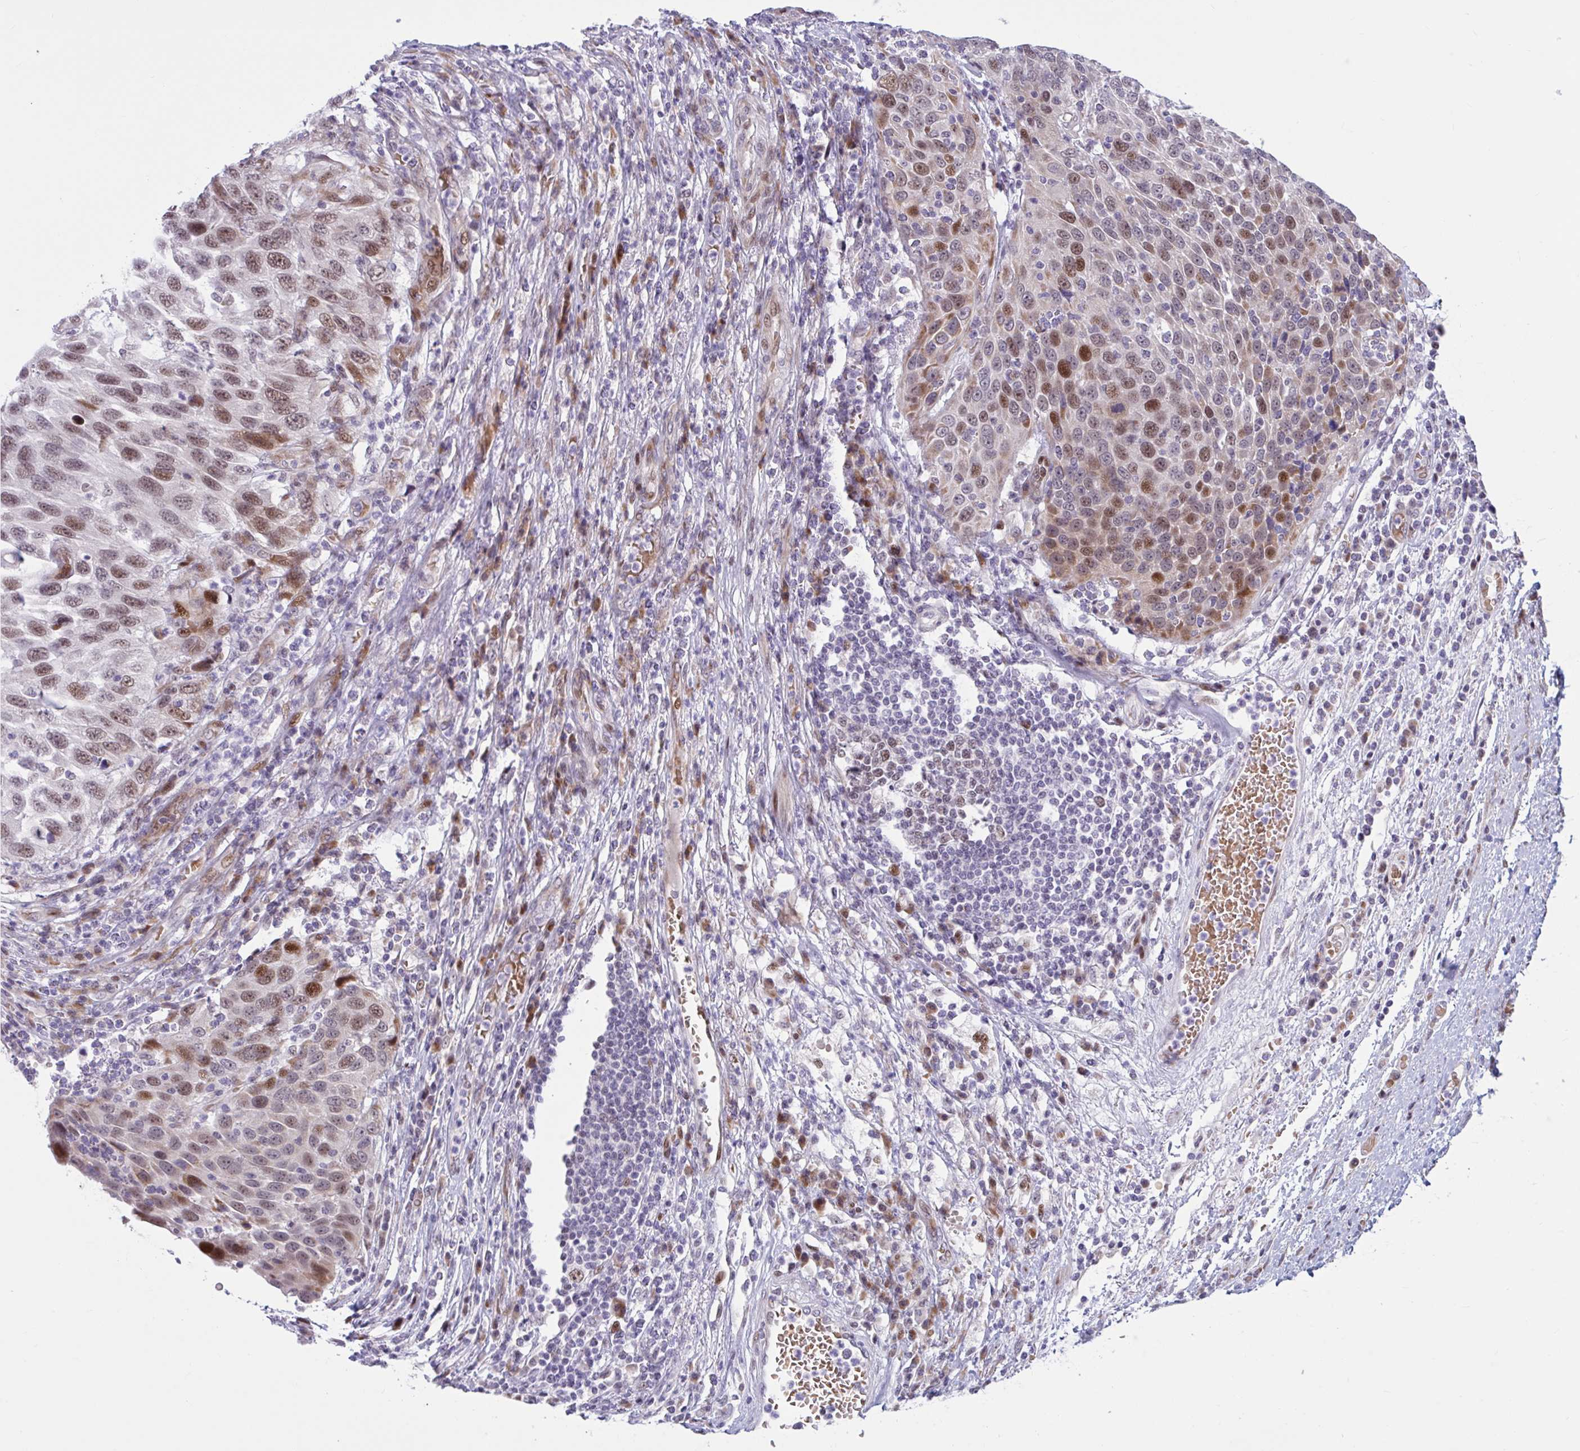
{"staining": {"intensity": "moderate", "quantity": ">75%", "location": "cytoplasmic/membranous,nuclear"}, "tissue": "urothelial cancer", "cell_type": "Tumor cells", "image_type": "cancer", "snomed": [{"axis": "morphology", "description": "Urothelial carcinoma, High grade"}, {"axis": "topography", "description": "Urinary bladder"}], "caption": "The histopathology image exhibits immunohistochemical staining of urothelial cancer. There is moderate cytoplasmic/membranous and nuclear expression is identified in about >75% of tumor cells.", "gene": "RBL1", "patient": {"sex": "female", "age": 70}}